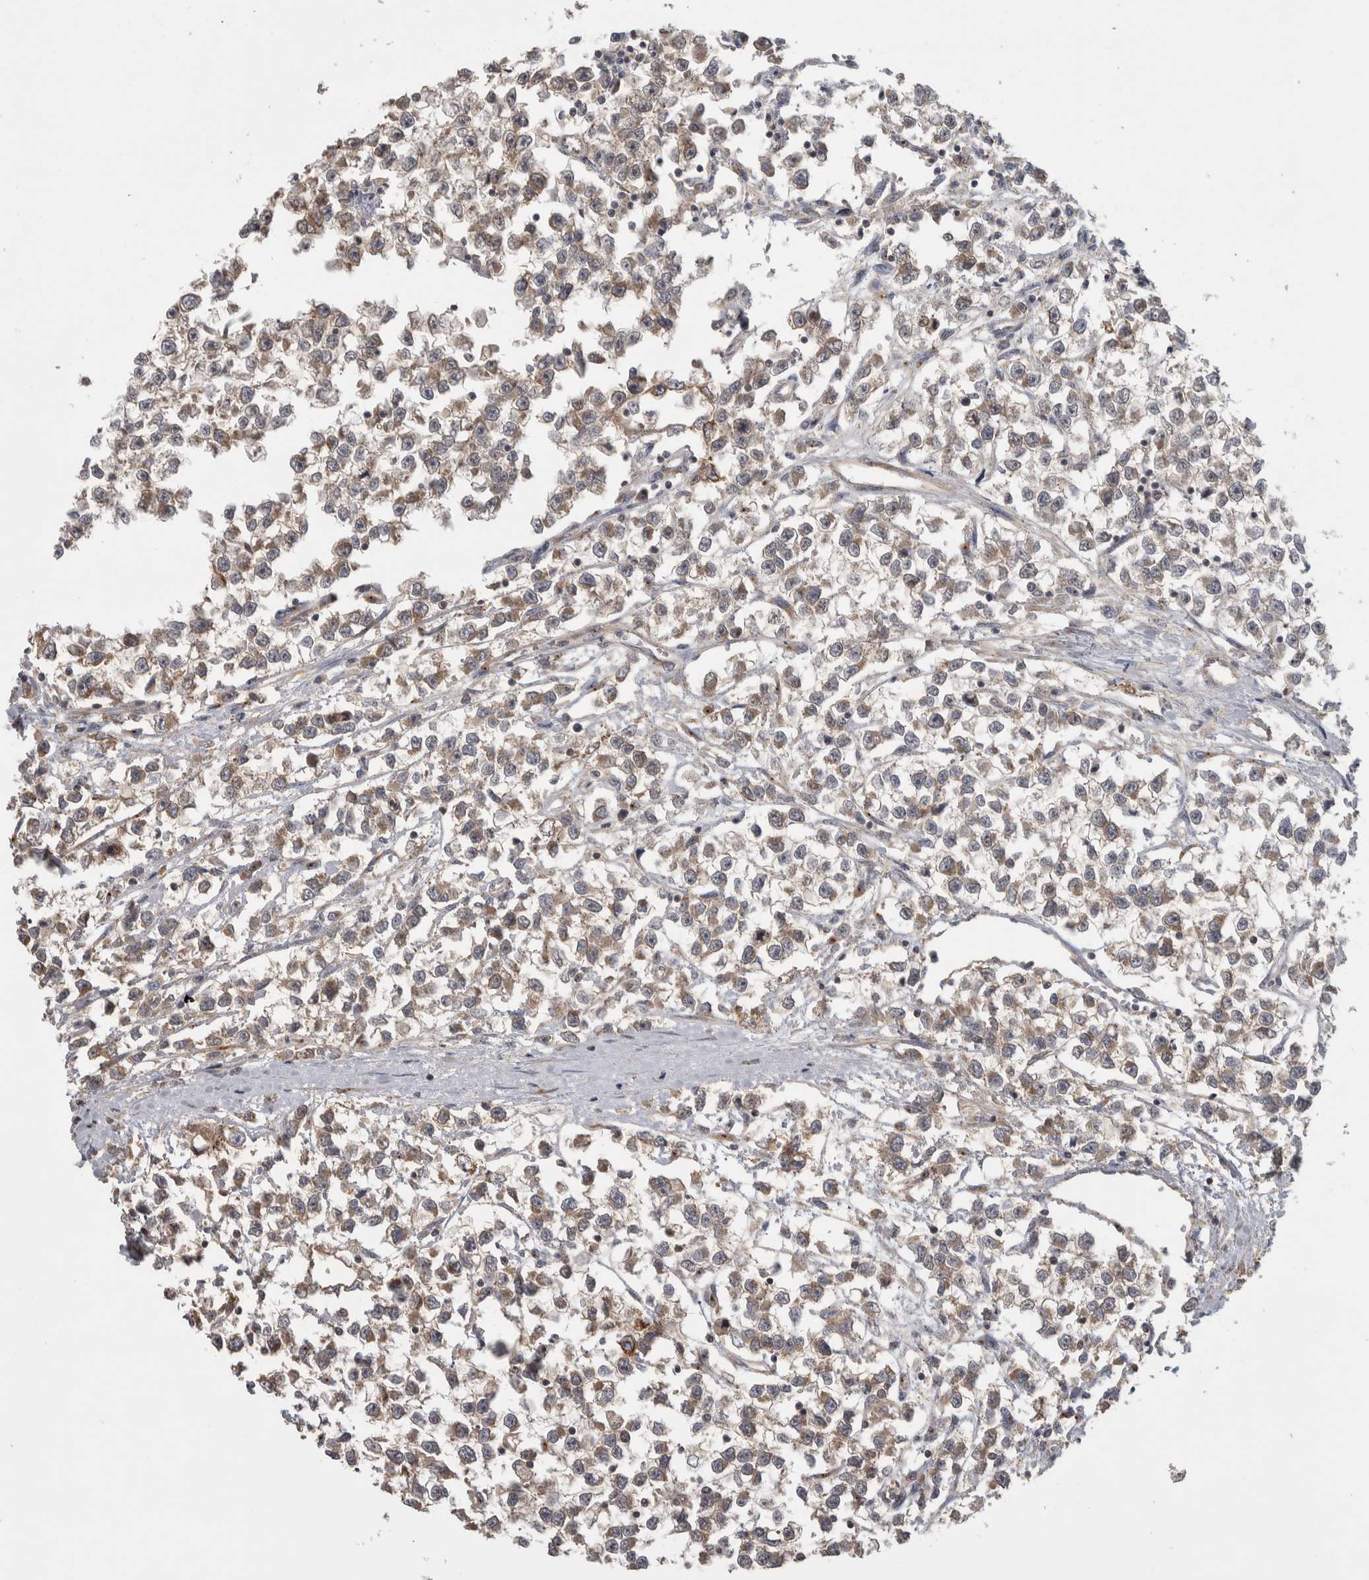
{"staining": {"intensity": "moderate", "quantity": "25%-75%", "location": "cytoplasmic/membranous"}, "tissue": "testis cancer", "cell_type": "Tumor cells", "image_type": "cancer", "snomed": [{"axis": "morphology", "description": "Seminoma, NOS"}, {"axis": "morphology", "description": "Carcinoma, Embryonal, NOS"}, {"axis": "topography", "description": "Testis"}], "caption": "Human testis embryonal carcinoma stained with a brown dye displays moderate cytoplasmic/membranous positive expression in approximately 25%-75% of tumor cells.", "gene": "IFRD1", "patient": {"sex": "male", "age": 51}}